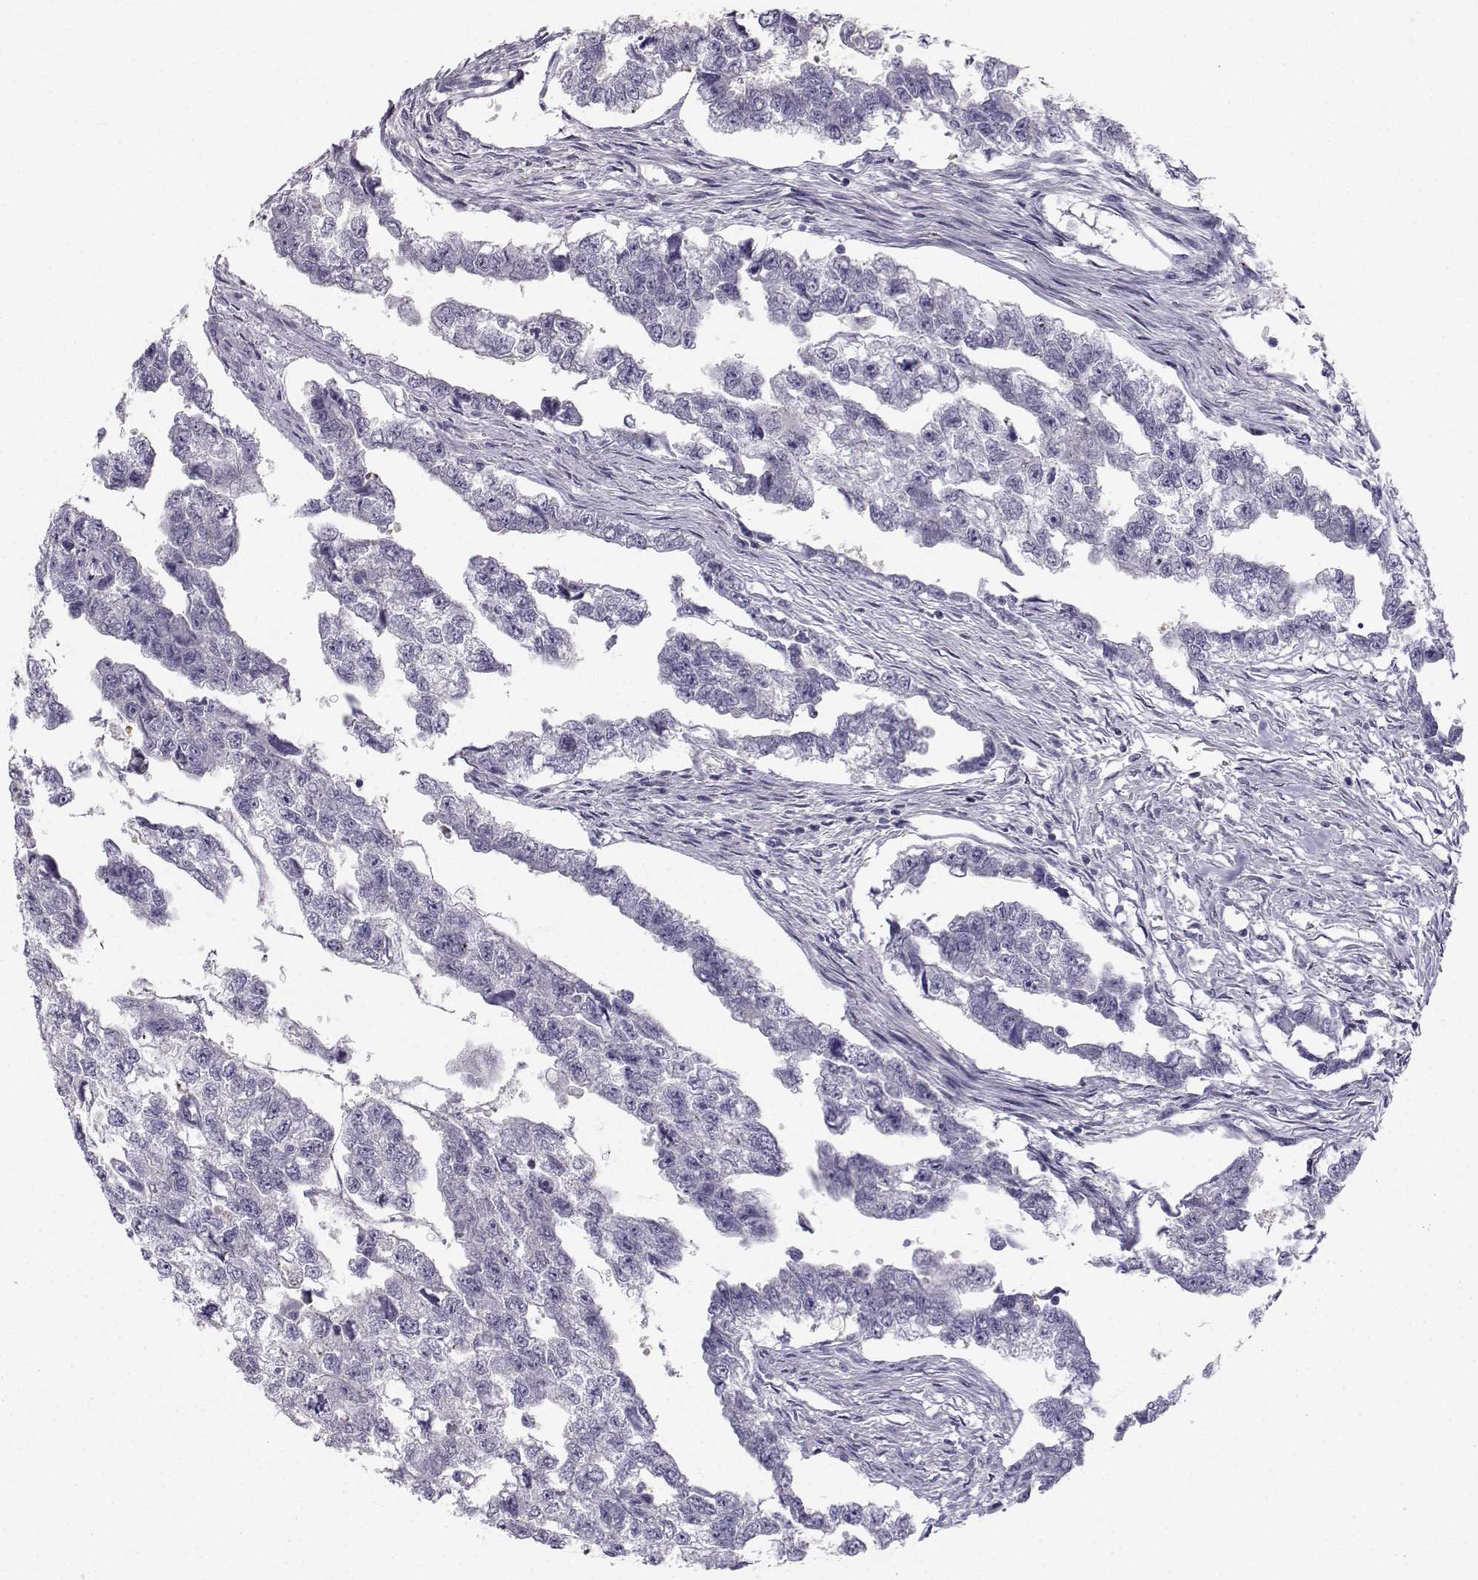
{"staining": {"intensity": "negative", "quantity": "none", "location": "none"}, "tissue": "testis cancer", "cell_type": "Tumor cells", "image_type": "cancer", "snomed": [{"axis": "morphology", "description": "Carcinoma, Embryonal, NOS"}, {"axis": "morphology", "description": "Teratoma, malignant, NOS"}, {"axis": "topography", "description": "Testis"}], "caption": "High power microscopy micrograph of an immunohistochemistry photomicrograph of embryonal carcinoma (testis), revealing no significant positivity in tumor cells. (DAB IHC visualized using brightfield microscopy, high magnification).", "gene": "MROH7", "patient": {"sex": "male", "age": 44}}